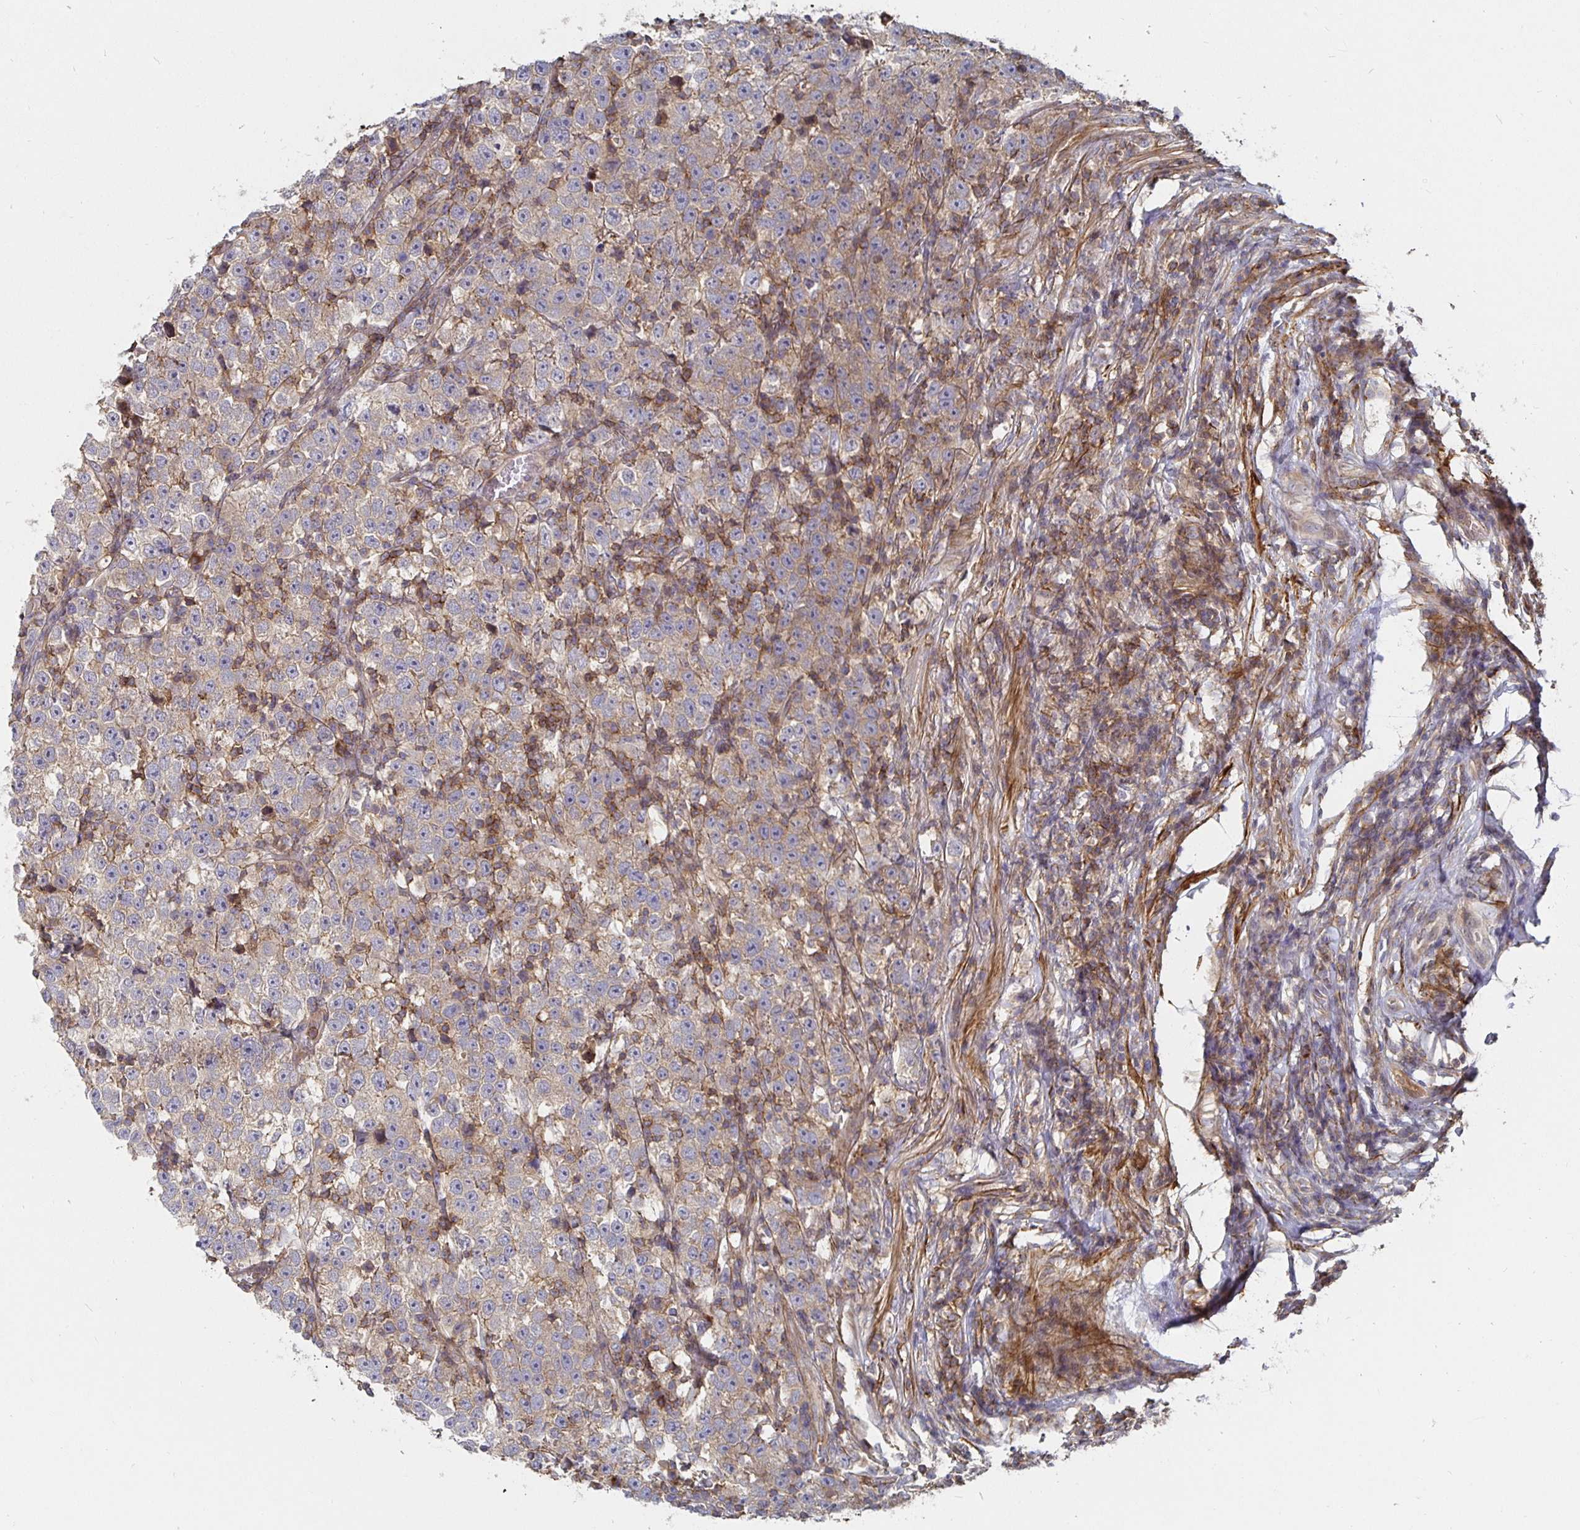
{"staining": {"intensity": "weak", "quantity": ">75%", "location": "cytoplasmic/membranous"}, "tissue": "testis cancer", "cell_type": "Tumor cells", "image_type": "cancer", "snomed": [{"axis": "morphology", "description": "Seminoma, NOS"}, {"axis": "topography", "description": "Testis"}], "caption": "Human testis seminoma stained with a protein marker exhibits weak staining in tumor cells.", "gene": "GJA4", "patient": {"sex": "male", "age": 43}}